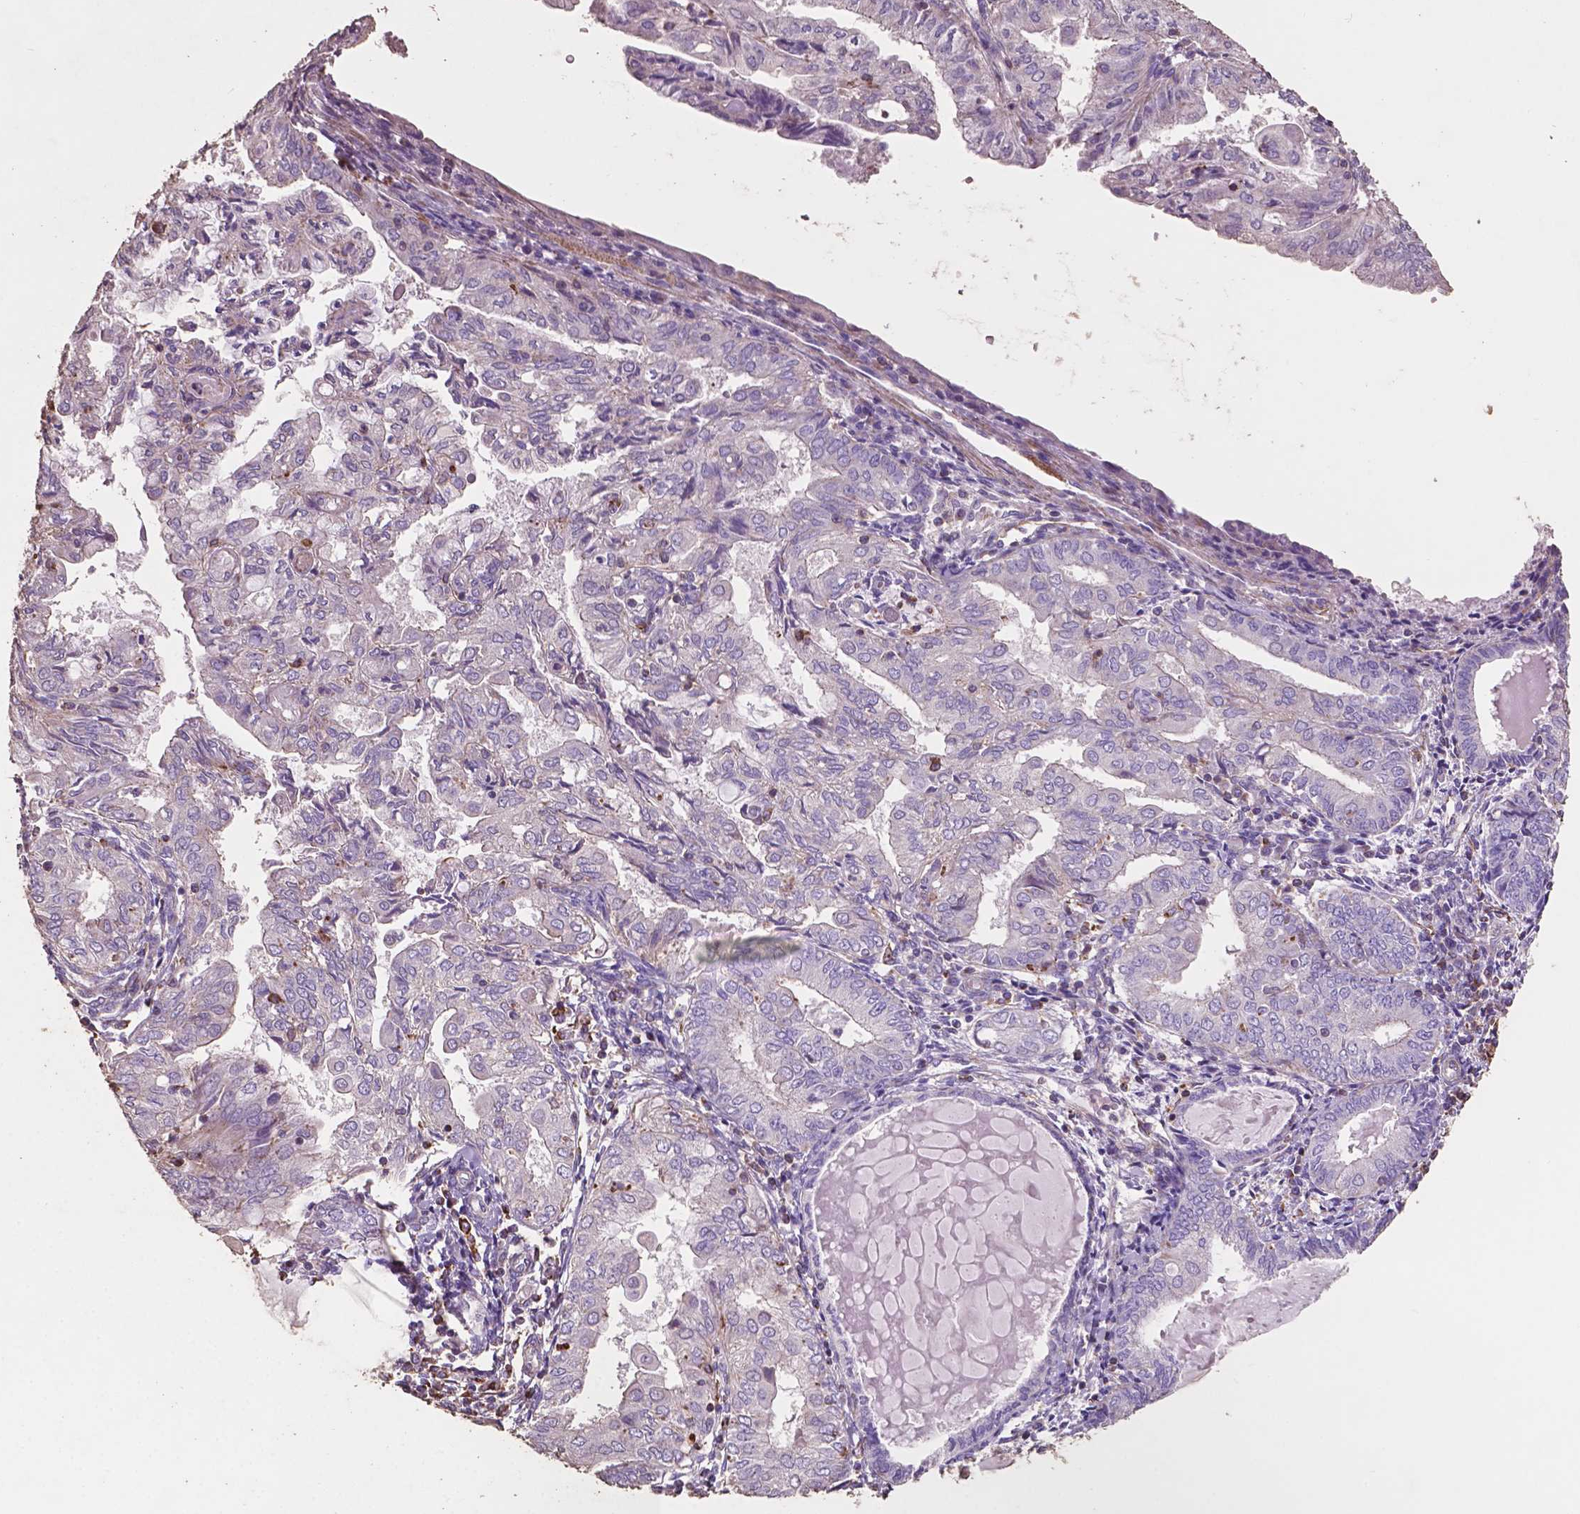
{"staining": {"intensity": "negative", "quantity": "none", "location": "none"}, "tissue": "endometrial cancer", "cell_type": "Tumor cells", "image_type": "cancer", "snomed": [{"axis": "morphology", "description": "Adenocarcinoma, NOS"}, {"axis": "topography", "description": "Endometrium"}], "caption": "Endometrial adenocarcinoma was stained to show a protein in brown. There is no significant expression in tumor cells.", "gene": "COMMD4", "patient": {"sex": "female", "age": 68}}